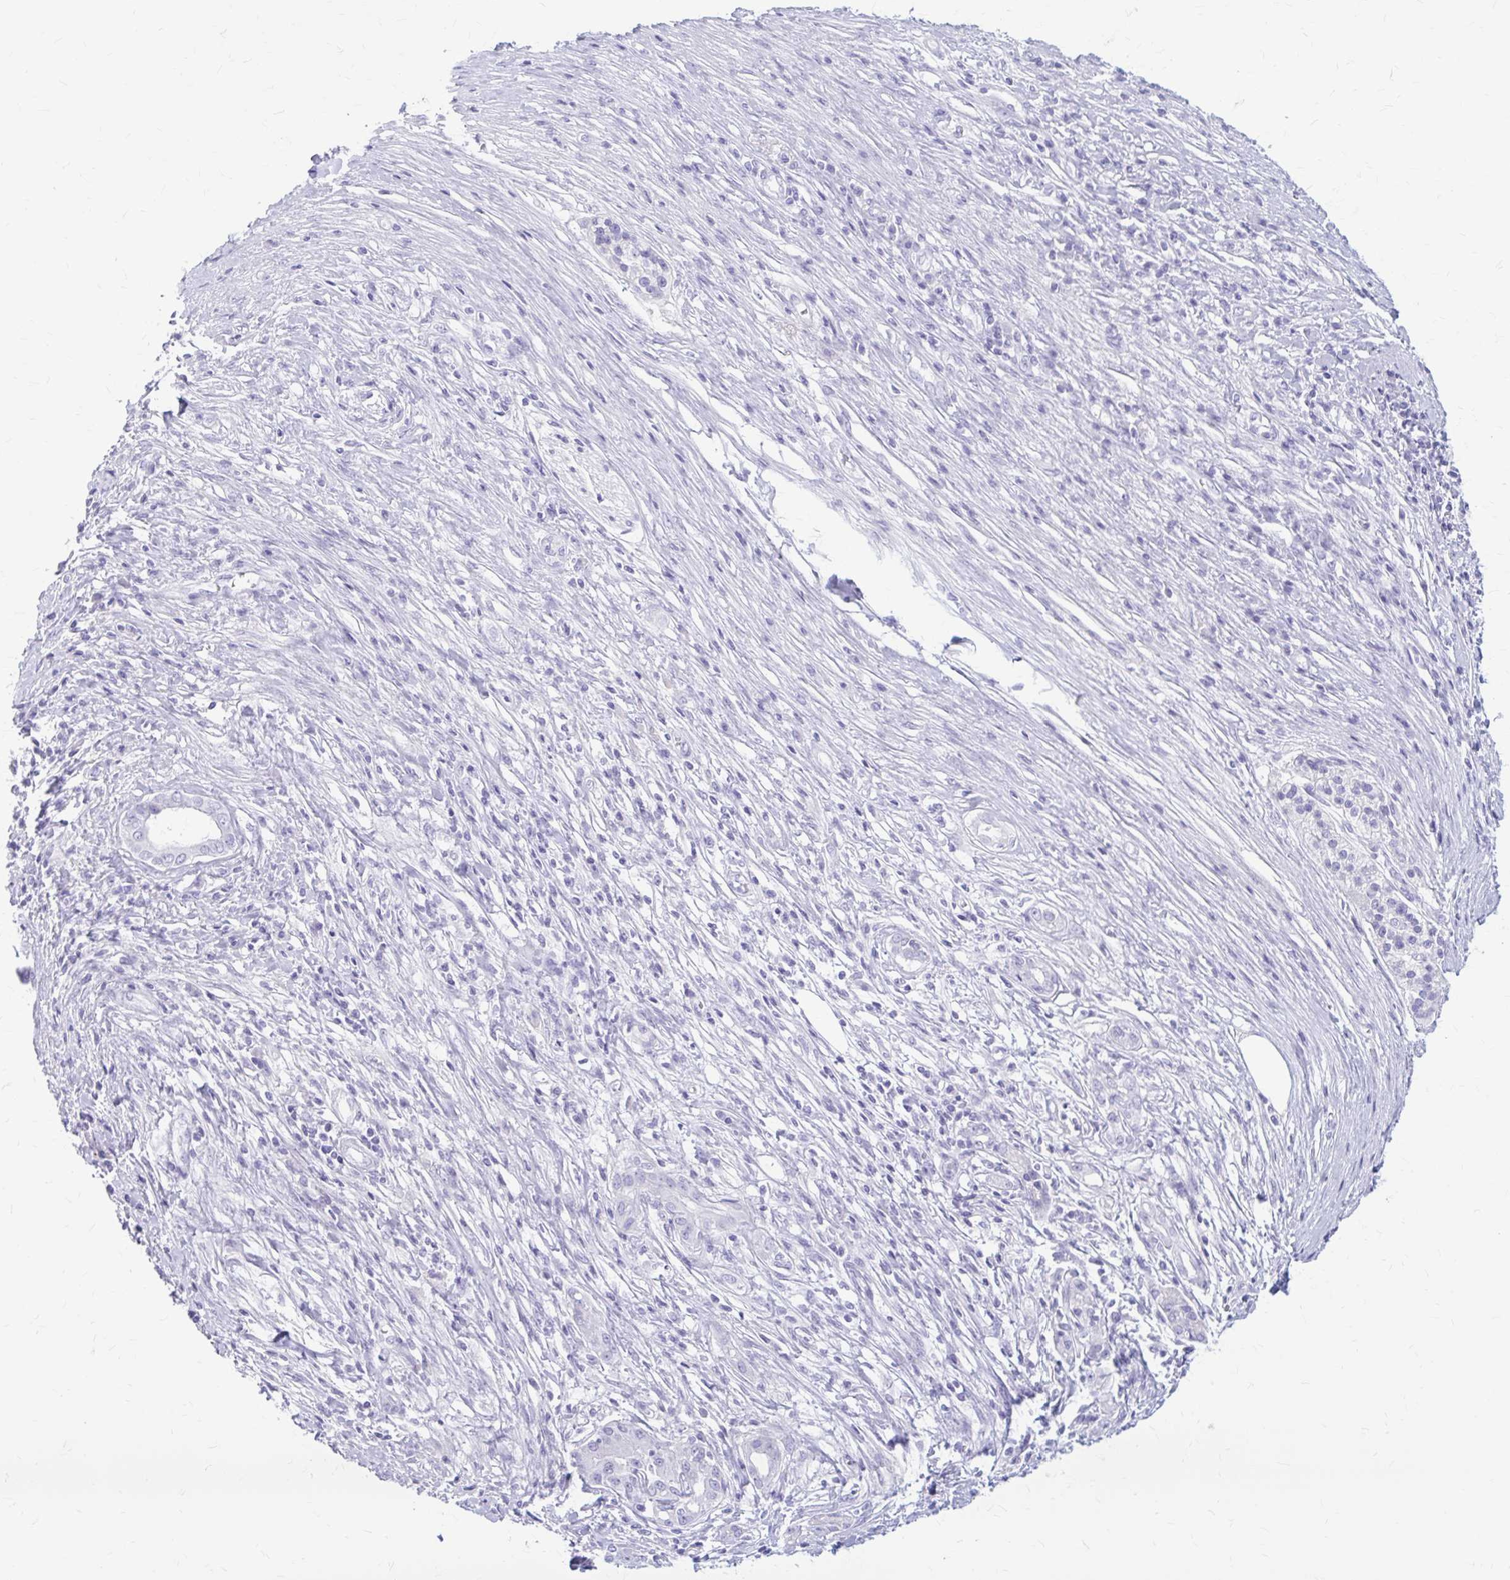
{"staining": {"intensity": "negative", "quantity": "none", "location": "none"}, "tissue": "pancreatic cancer", "cell_type": "Tumor cells", "image_type": "cancer", "snomed": [{"axis": "morphology", "description": "Adenocarcinoma, NOS"}, {"axis": "topography", "description": "Pancreas"}], "caption": "Immunohistochemistry (IHC) photomicrograph of neoplastic tissue: pancreatic cancer stained with DAB displays no significant protein expression in tumor cells.", "gene": "KLHDC7A", "patient": {"sex": "male", "age": 63}}